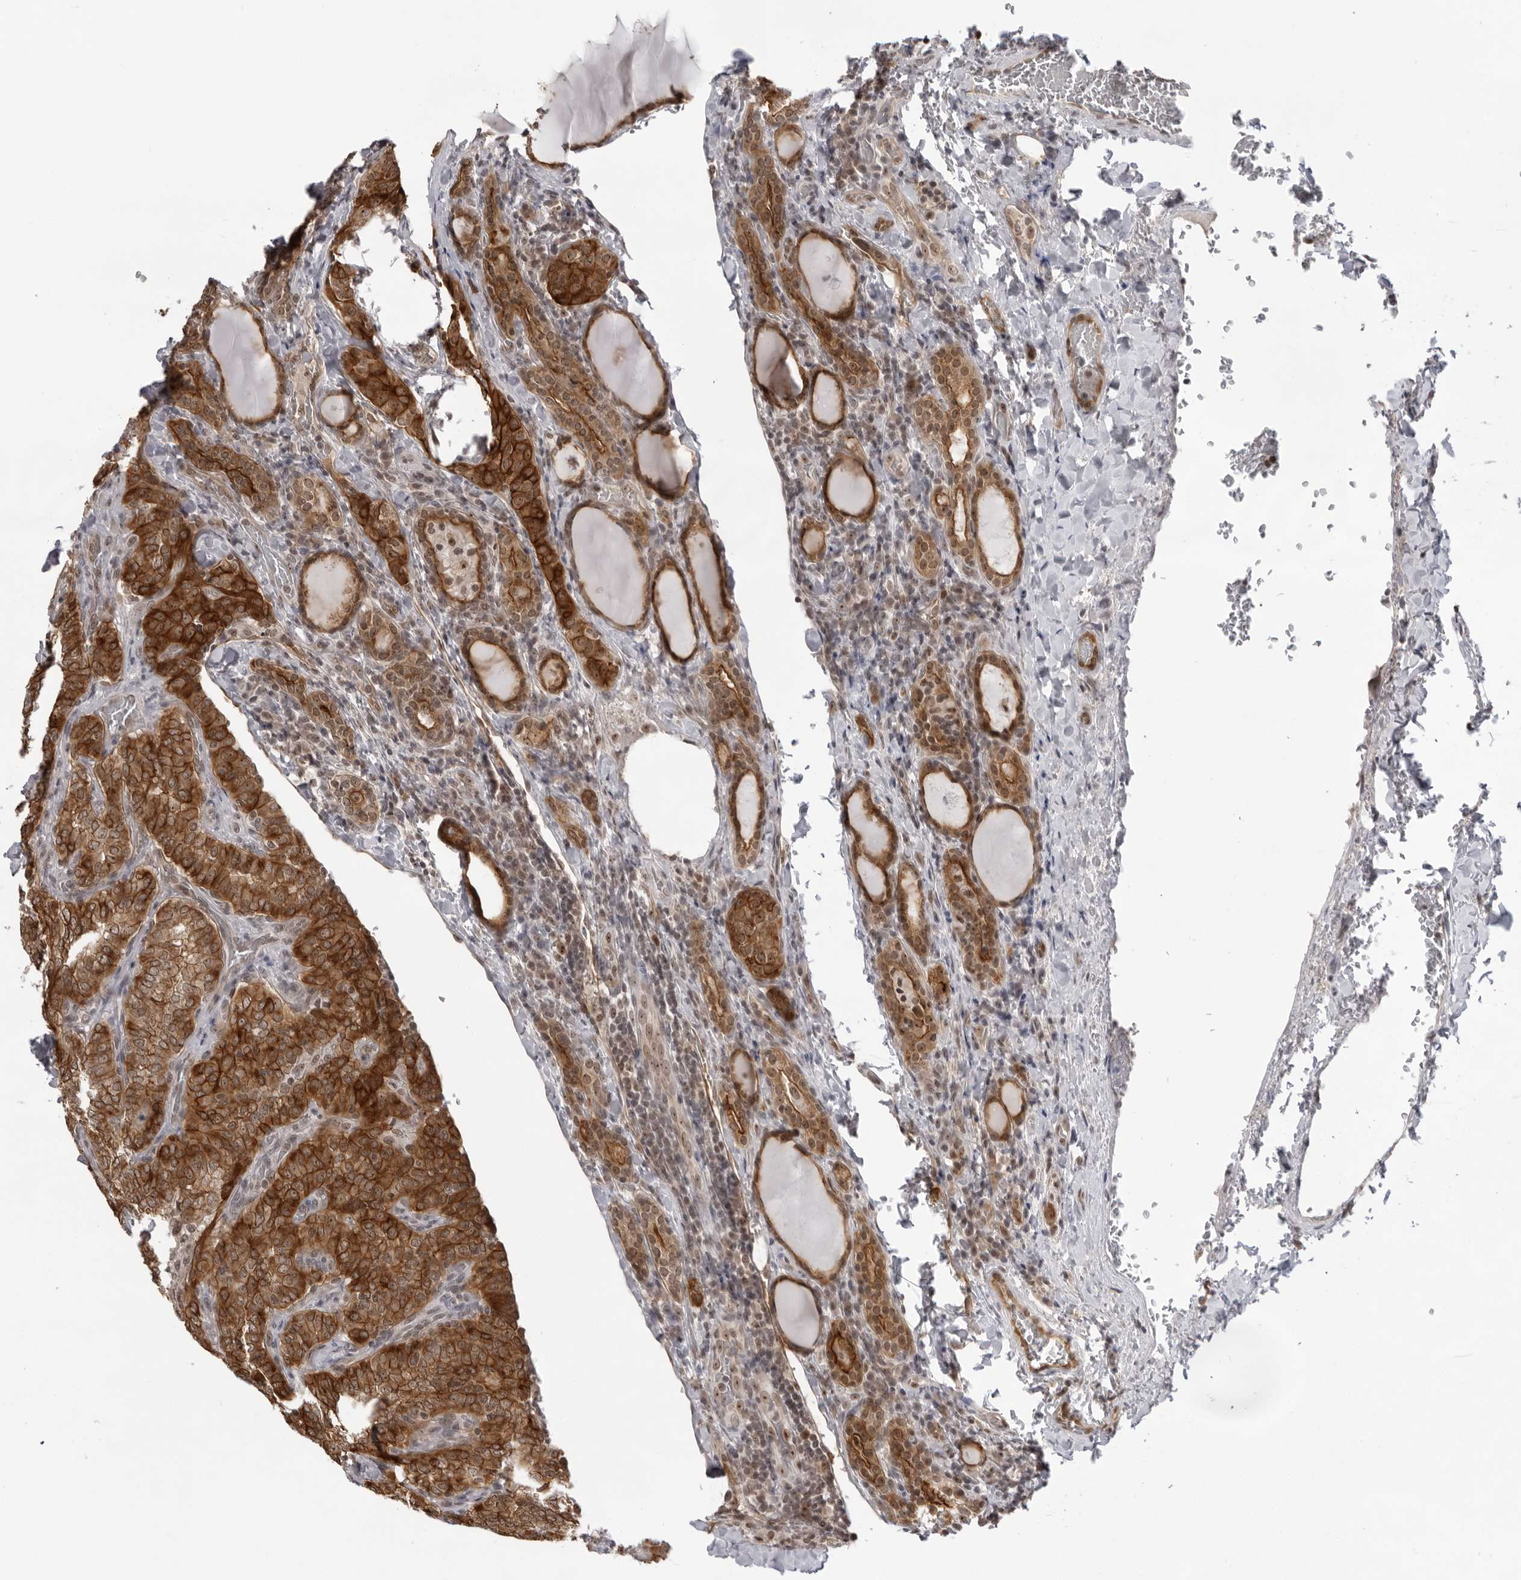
{"staining": {"intensity": "strong", "quantity": ">75%", "location": "cytoplasmic/membranous"}, "tissue": "thyroid cancer", "cell_type": "Tumor cells", "image_type": "cancer", "snomed": [{"axis": "morphology", "description": "Normal tissue, NOS"}, {"axis": "morphology", "description": "Papillary adenocarcinoma, NOS"}, {"axis": "topography", "description": "Thyroid gland"}], "caption": "Immunohistochemistry (IHC) (DAB (3,3'-diaminobenzidine)) staining of human papillary adenocarcinoma (thyroid) exhibits strong cytoplasmic/membranous protein expression in approximately >75% of tumor cells.", "gene": "EXOSC10", "patient": {"sex": "female", "age": 30}}